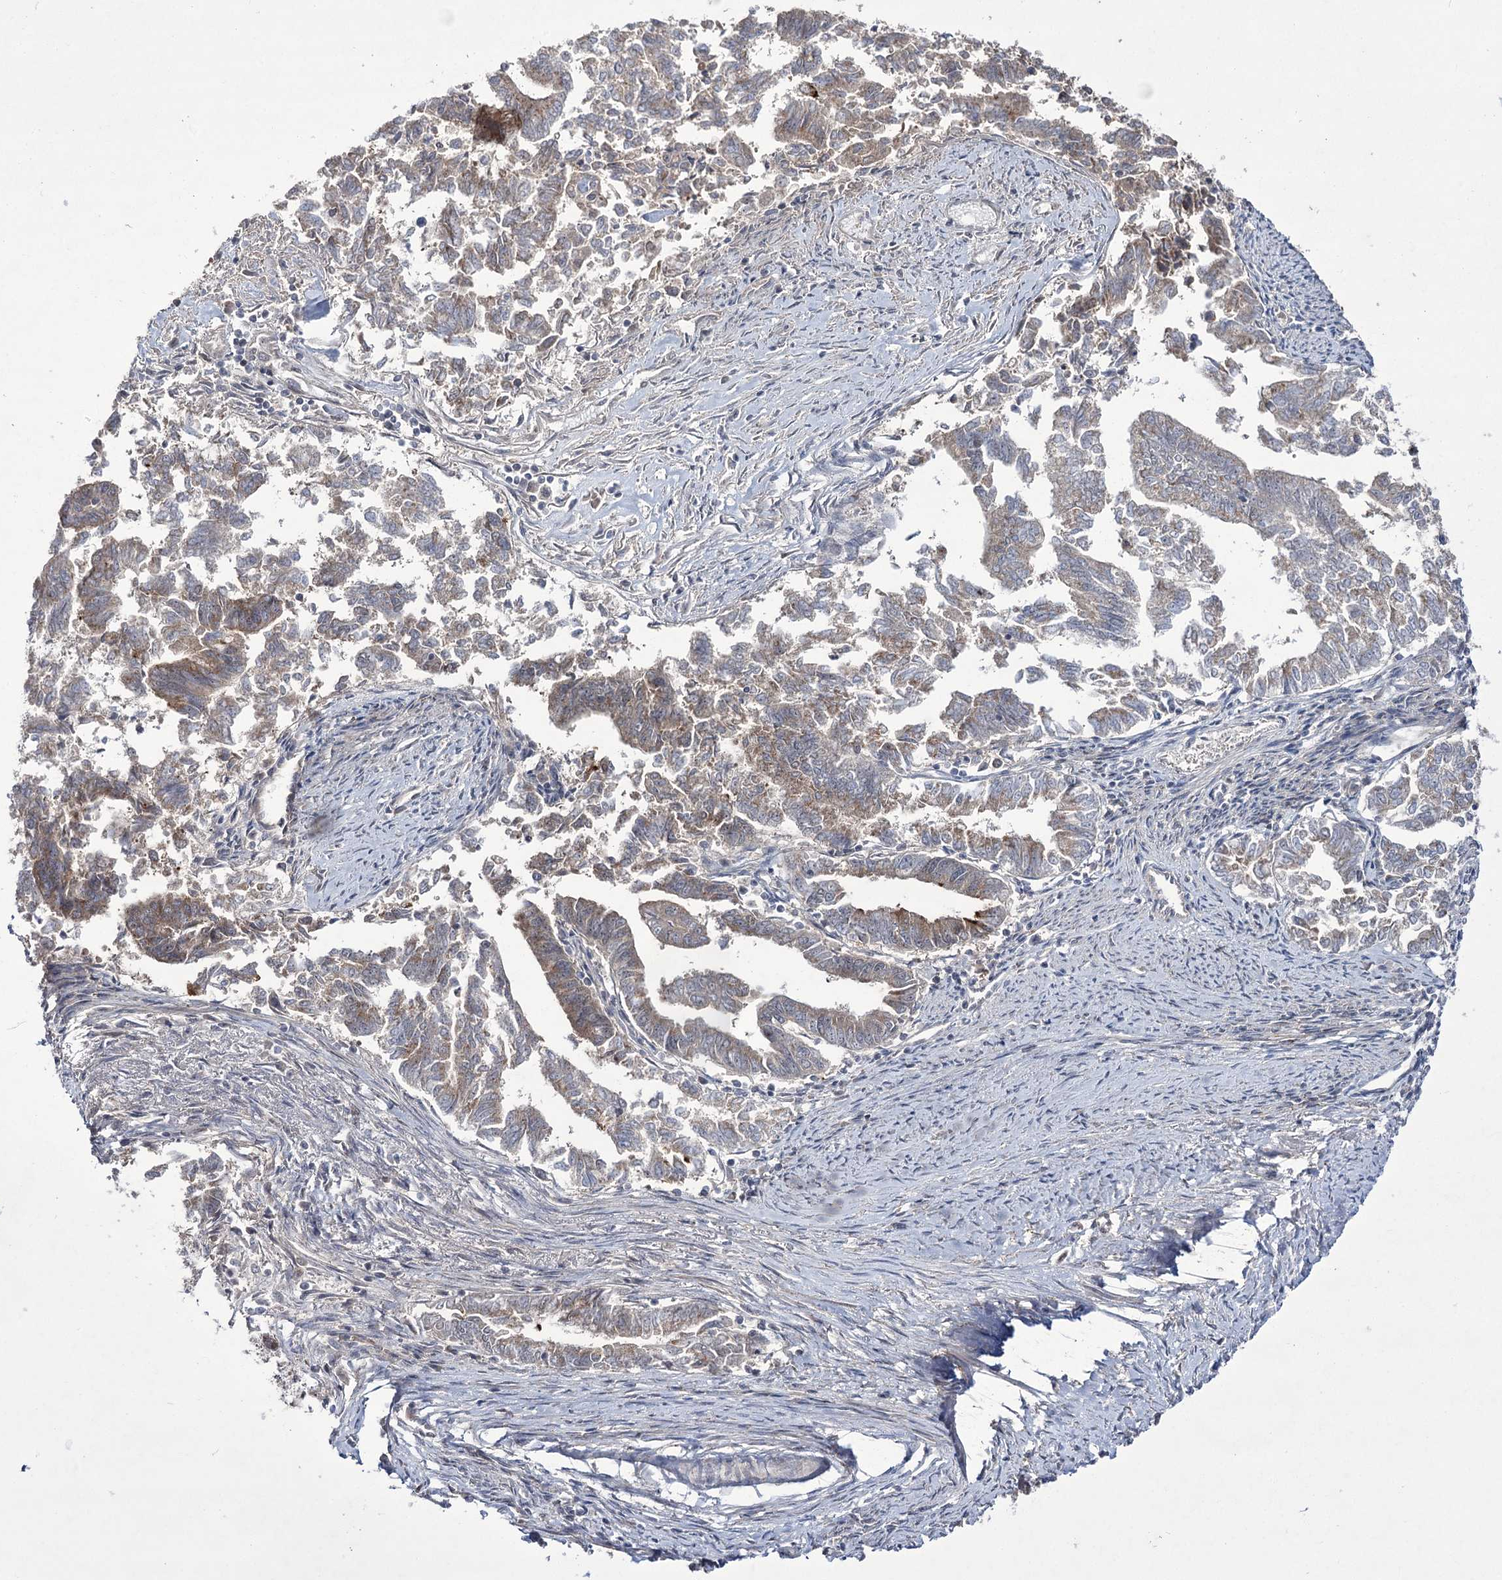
{"staining": {"intensity": "moderate", "quantity": ">75%", "location": "cytoplasmic/membranous"}, "tissue": "endometrial cancer", "cell_type": "Tumor cells", "image_type": "cancer", "snomed": [{"axis": "morphology", "description": "Adenocarcinoma, NOS"}, {"axis": "topography", "description": "Endometrium"}], "caption": "Immunohistochemistry (IHC) image of neoplastic tissue: human endometrial adenocarcinoma stained using IHC shows medium levels of moderate protein expression localized specifically in the cytoplasmic/membranous of tumor cells, appearing as a cytoplasmic/membranous brown color.", "gene": "HOXC11", "patient": {"sex": "female", "age": 79}}